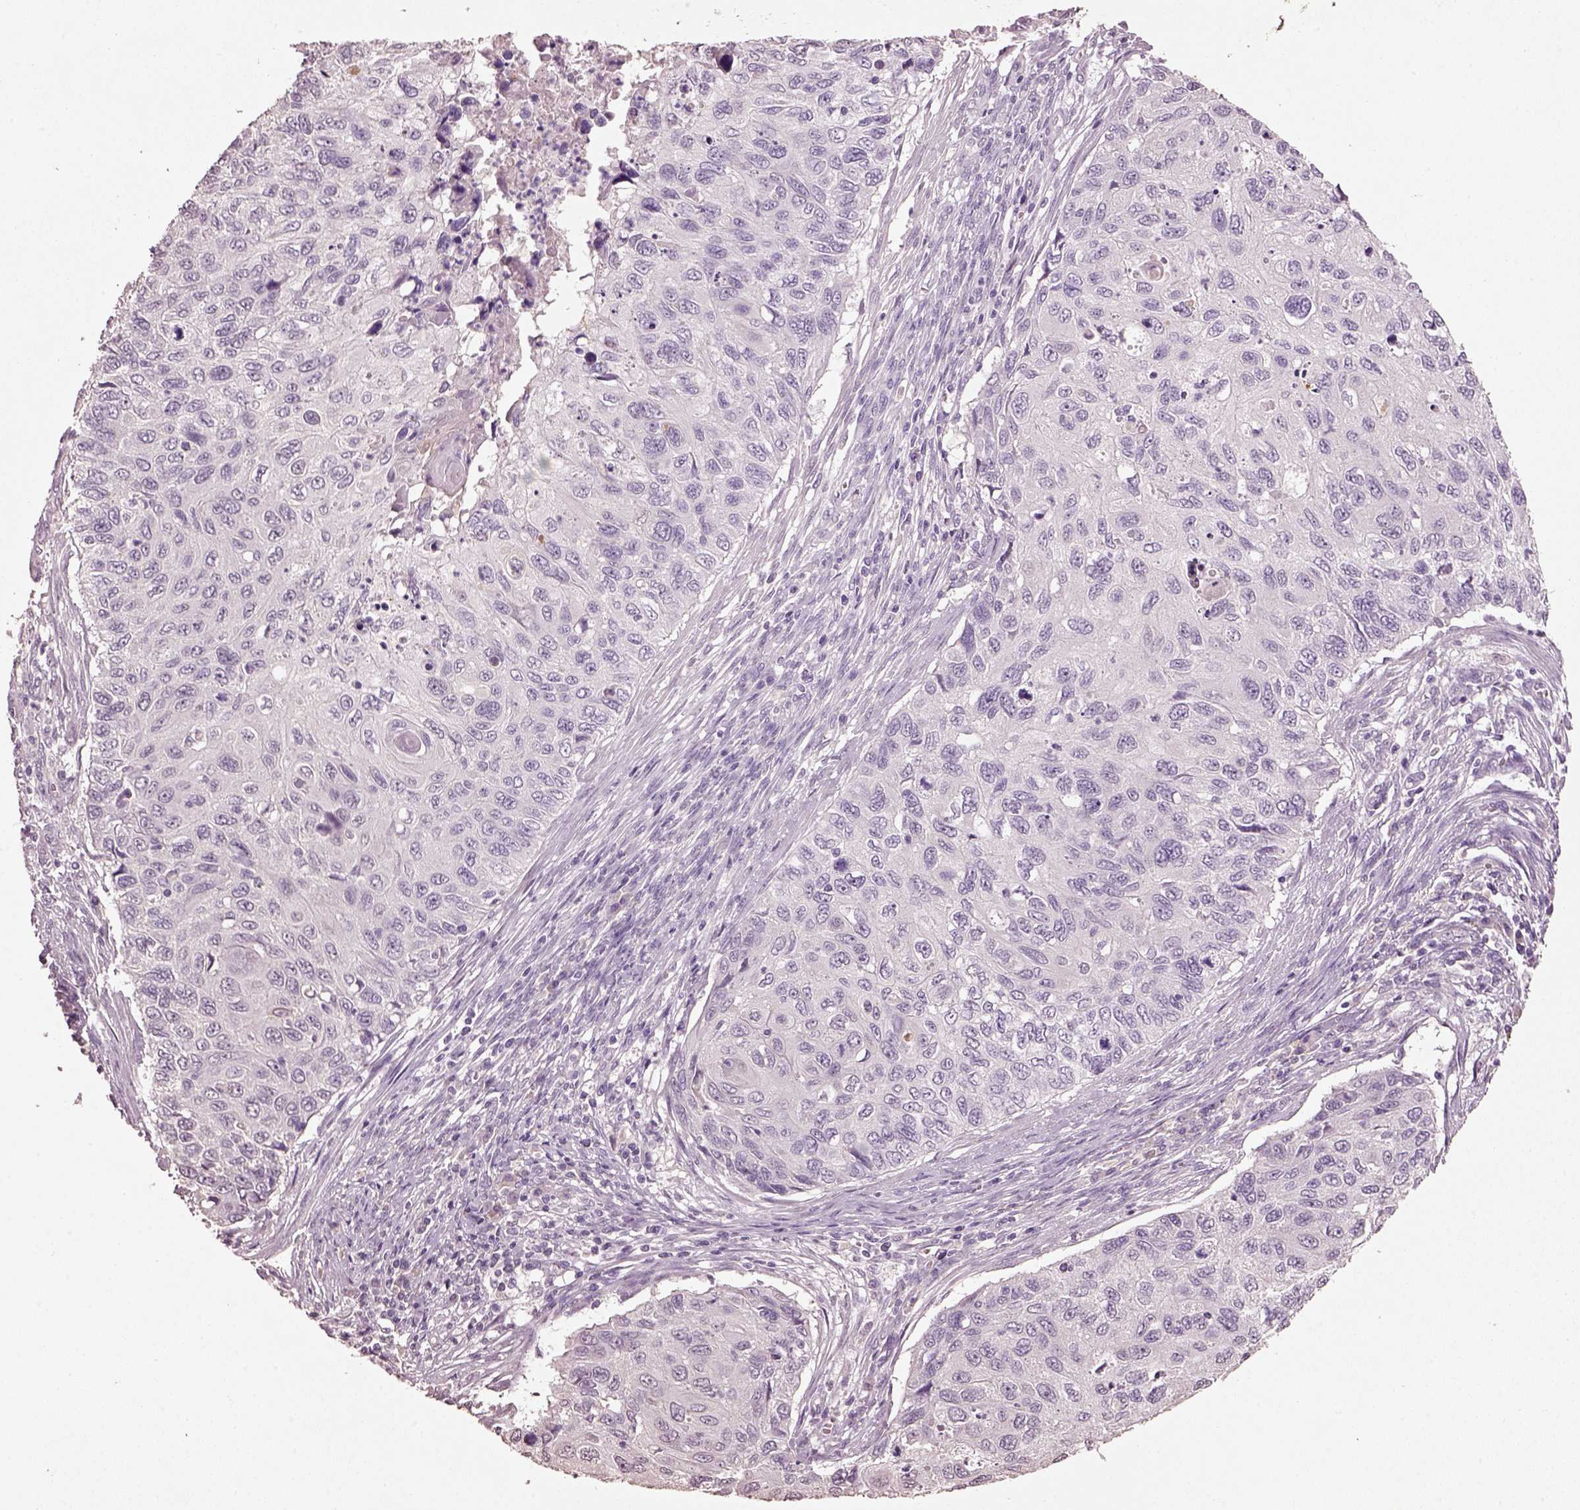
{"staining": {"intensity": "negative", "quantity": "none", "location": "none"}, "tissue": "cervical cancer", "cell_type": "Tumor cells", "image_type": "cancer", "snomed": [{"axis": "morphology", "description": "Squamous cell carcinoma, NOS"}, {"axis": "topography", "description": "Cervix"}], "caption": "This histopathology image is of cervical cancer stained with immunohistochemistry (IHC) to label a protein in brown with the nuclei are counter-stained blue. There is no positivity in tumor cells. The staining is performed using DAB (3,3'-diaminobenzidine) brown chromogen with nuclei counter-stained in using hematoxylin.", "gene": "KCNIP3", "patient": {"sex": "female", "age": 70}}